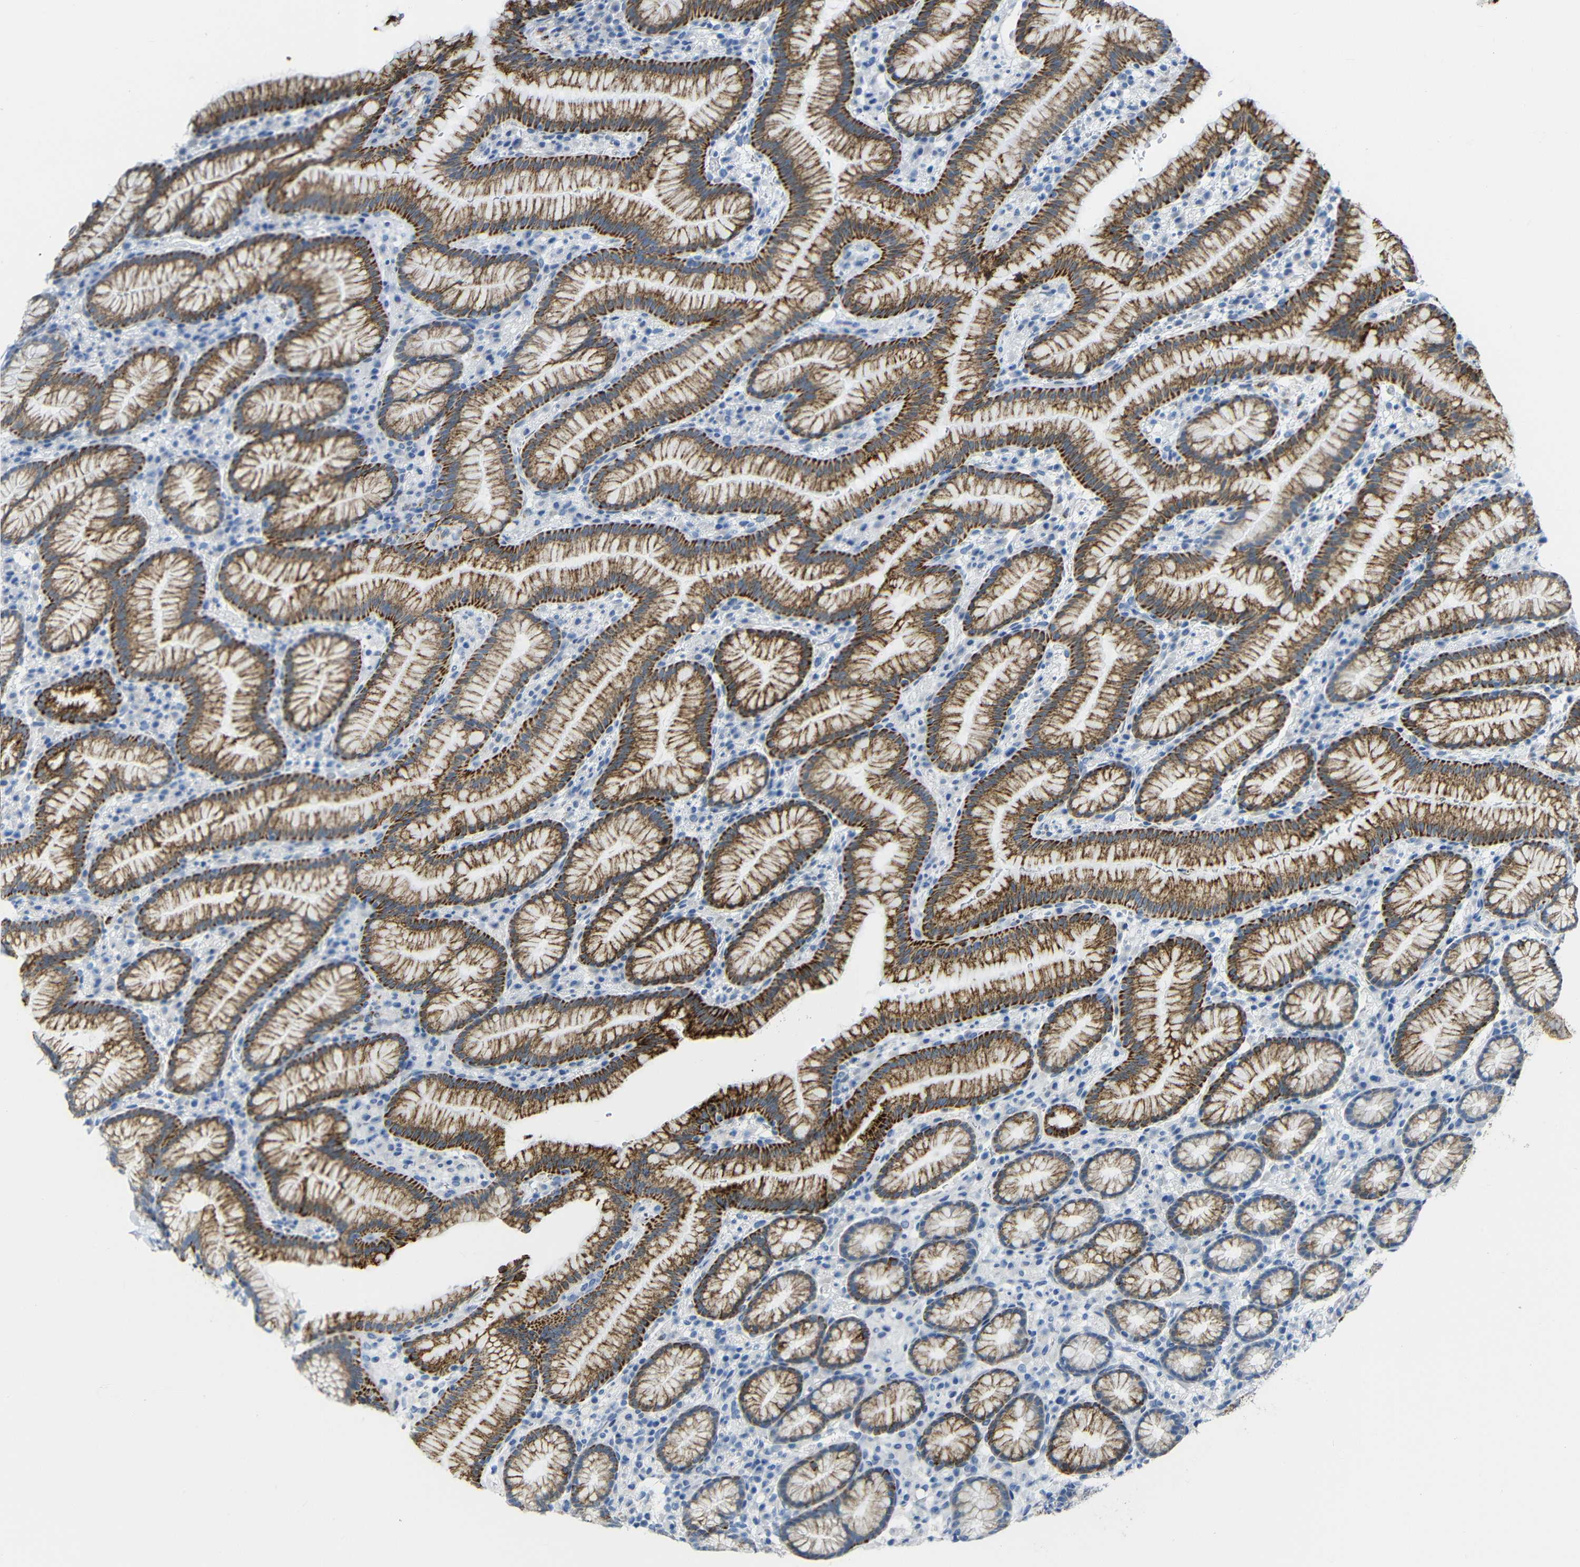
{"staining": {"intensity": "strong", "quantity": "25%-75%", "location": "cytoplasmic/membranous"}, "tissue": "stomach", "cell_type": "Glandular cells", "image_type": "normal", "snomed": [{"axis": "morphology", "description": "Normal tissue, NOS"}, {"axis": "topography", "description": "Stomach, lower"}], "caption": "DAB immunohistochemical staining of normal stomach demonstrates strong cytoplasmic/membranous protein expression in about 25%-75% of glandular cells.", "gene": "C15orf48", "patient": {"sex": "male", "age": 52}}